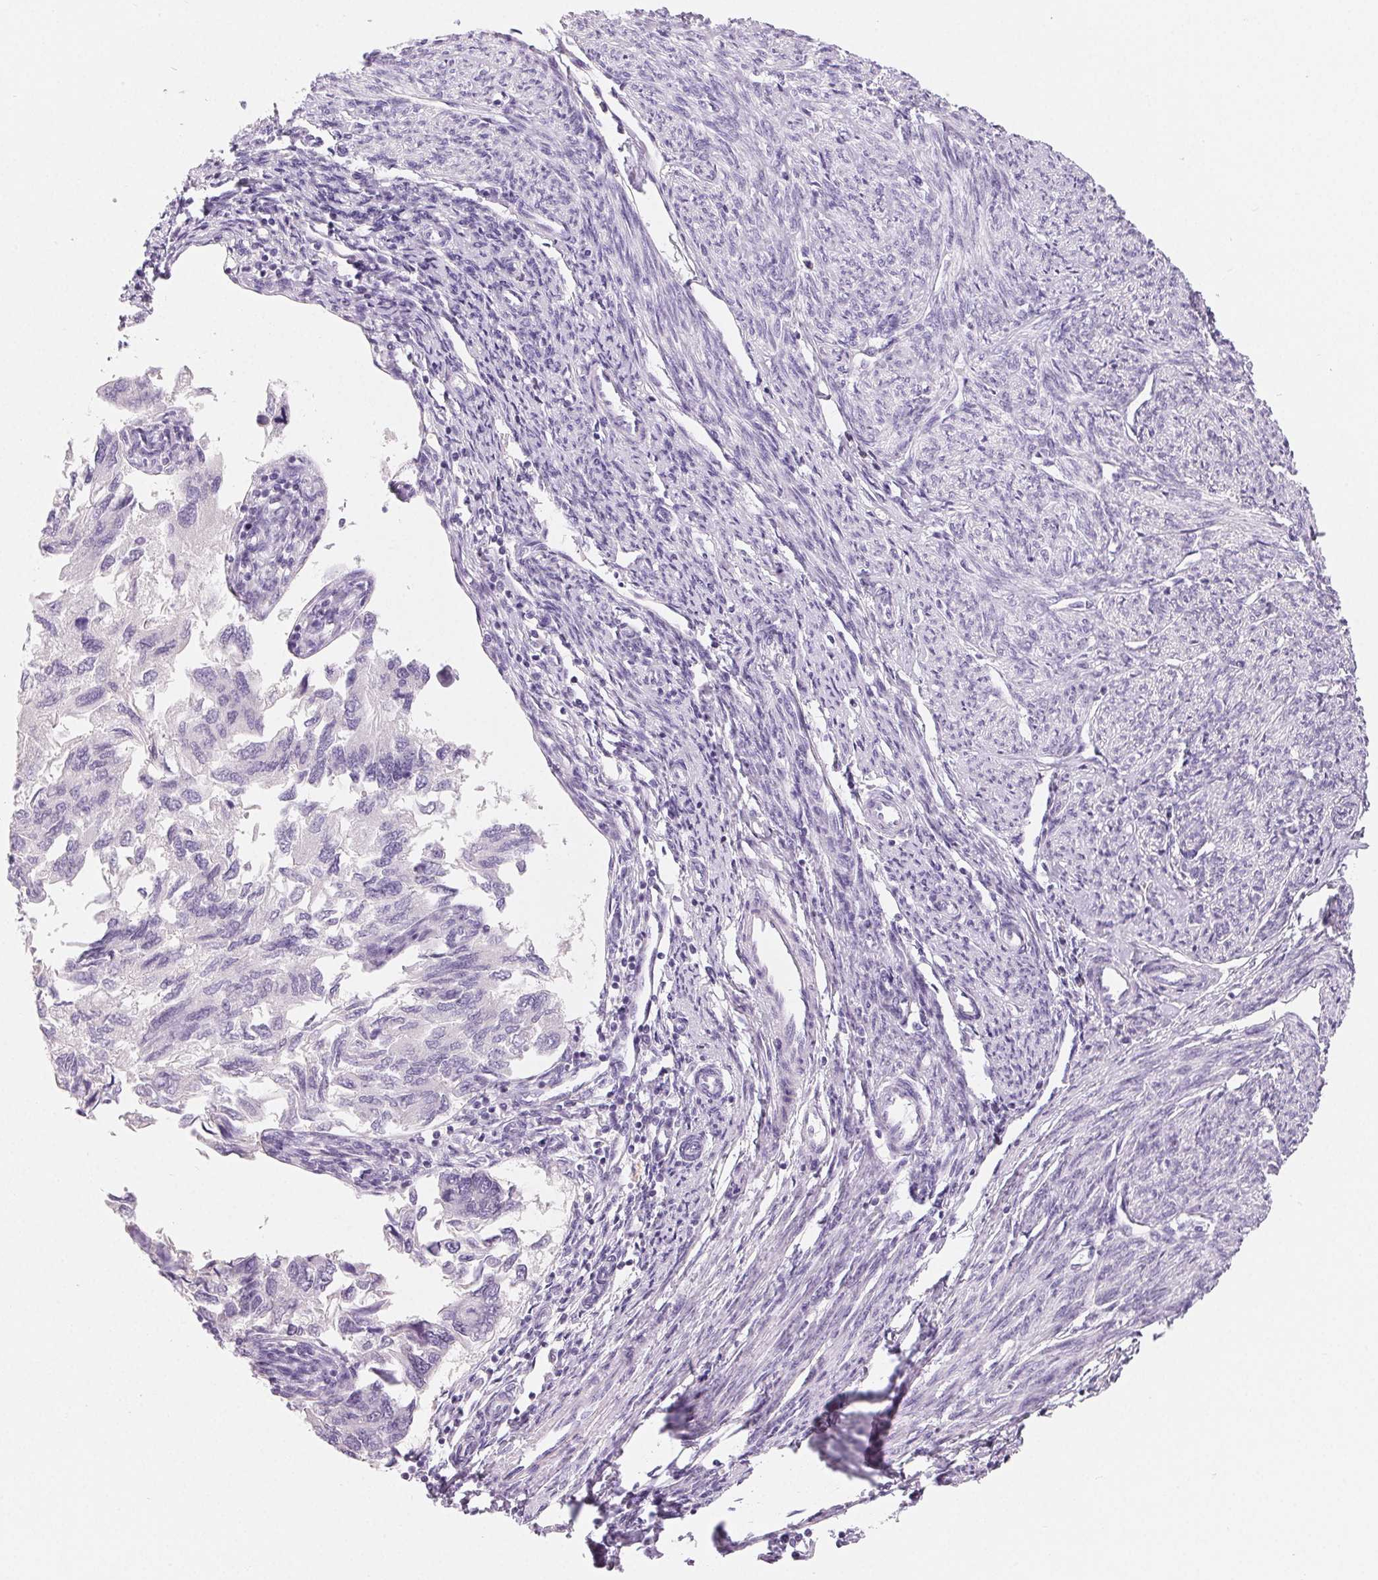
{"staining": {"intensity": "negative", "quantity": "none", "location": "none"}, "tissue": "endometrial cancer", "cell_type": "Tumor cells", "image_type": "cancer", "snomed": [{"axis": "morphology", "description": "Carcinoma, NOS"}, {"axis": "topography", "description": "Uterus"}], "caption": "Photomicrograph shows no significant protein staining in tumor cells of carcinoma (endometrial).", "gene": "SPACA5B", "patient": {"sex": "female", "age": 76}}